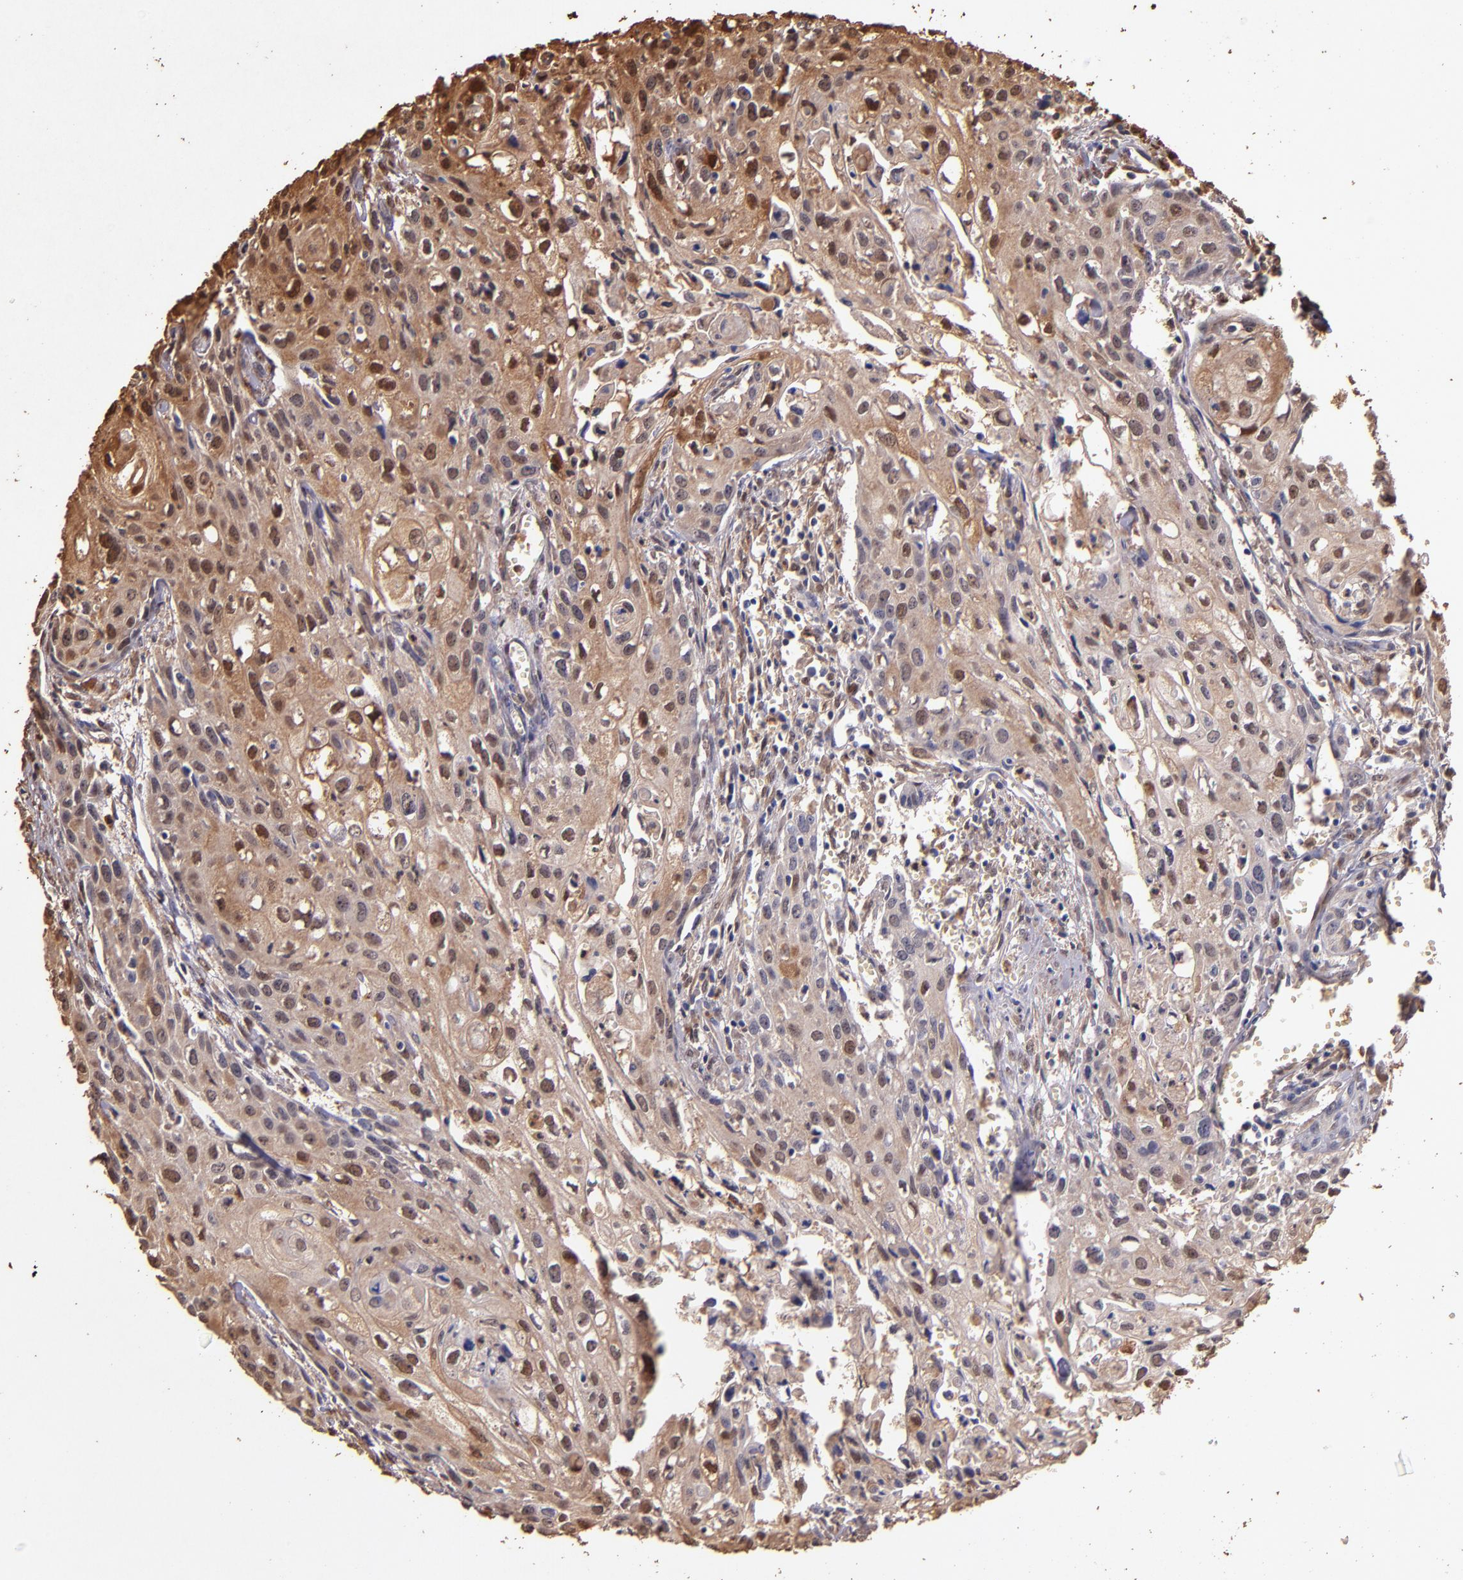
{"staining": {"intensity": "moderate", "quantity": ">75%", "location": "cytoplasmic/membranous,nuclear"}, "tissue": "urothelial cancer", "cell_type": "Tumor cells", "image_type": "cancer", "snomed": [{"axis": "morphology", "description": "Urothelial carcinoma, High grade"}, {"axis": "topography", "description": "Urinary bladder"}], "caption": "Immunohistochemical staining of high-grade urothelial carcinoma shows medium levels of moderate cytoplasmic/membranous and nuclear protein staining in approximately >75% of tumor cells.", "gene": "S100A6", "patient": {"sex": "male", "age": 54}}